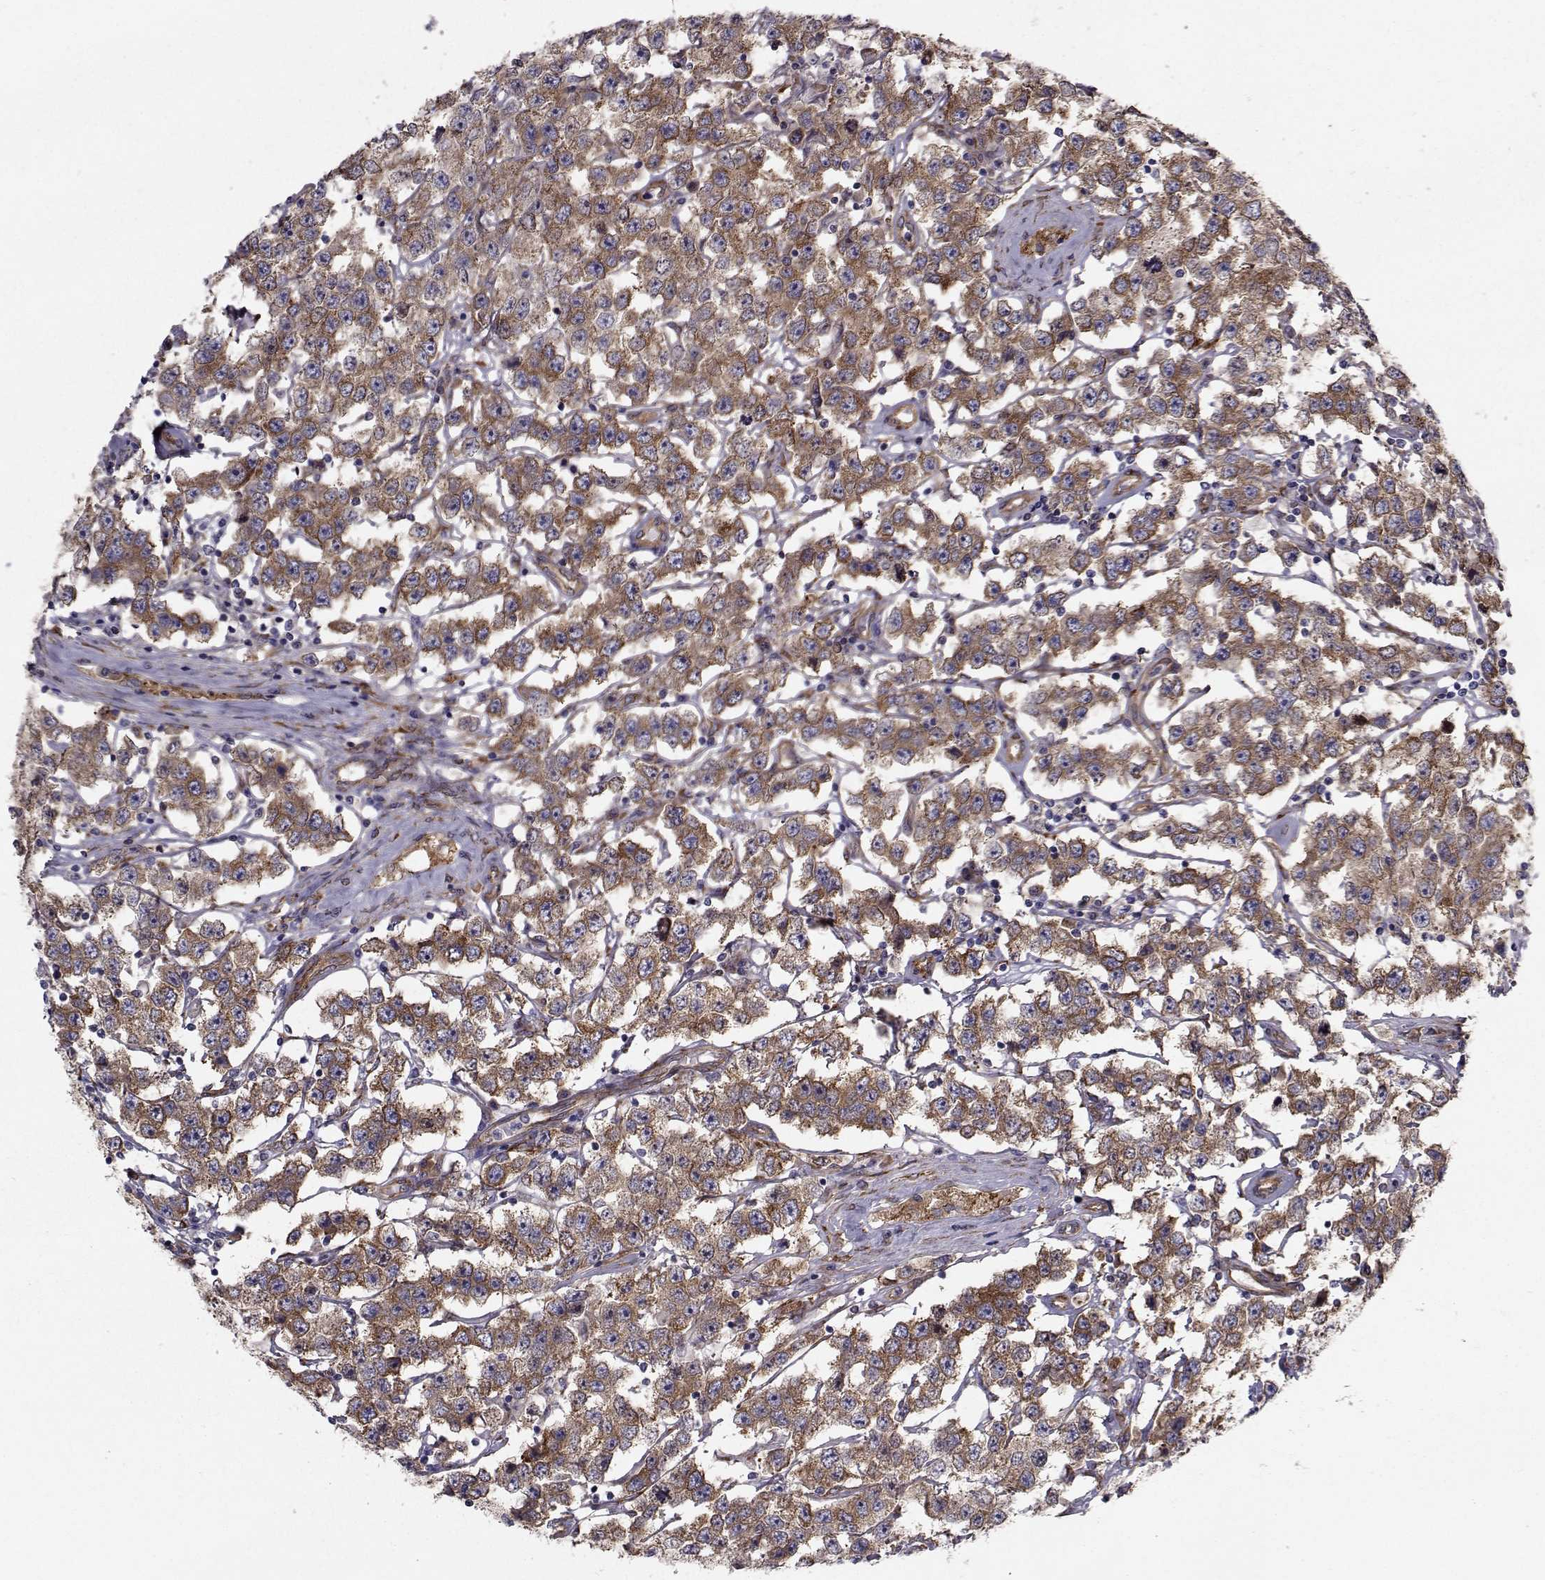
{"staining": {"intensity": "strong", "quantity": ">75%", "location": "cytoplasmic/membranous"}, "tissue": "testis cancer", "cell_type": "Tumor cells", "image_type": "cancer", "snomed": [{"axis": "morphology", "description": "Seminoma, NOS"}, {"axis": "topography", "description": "Testis"}], "caption": "This is a micrograph of IHC staining of testis seminoma, which shows strong staining in the cytoplasmic/membranous of tumor cells.", "gene": "TRIP10", "patient": {"sex": "male", "age": 52}}